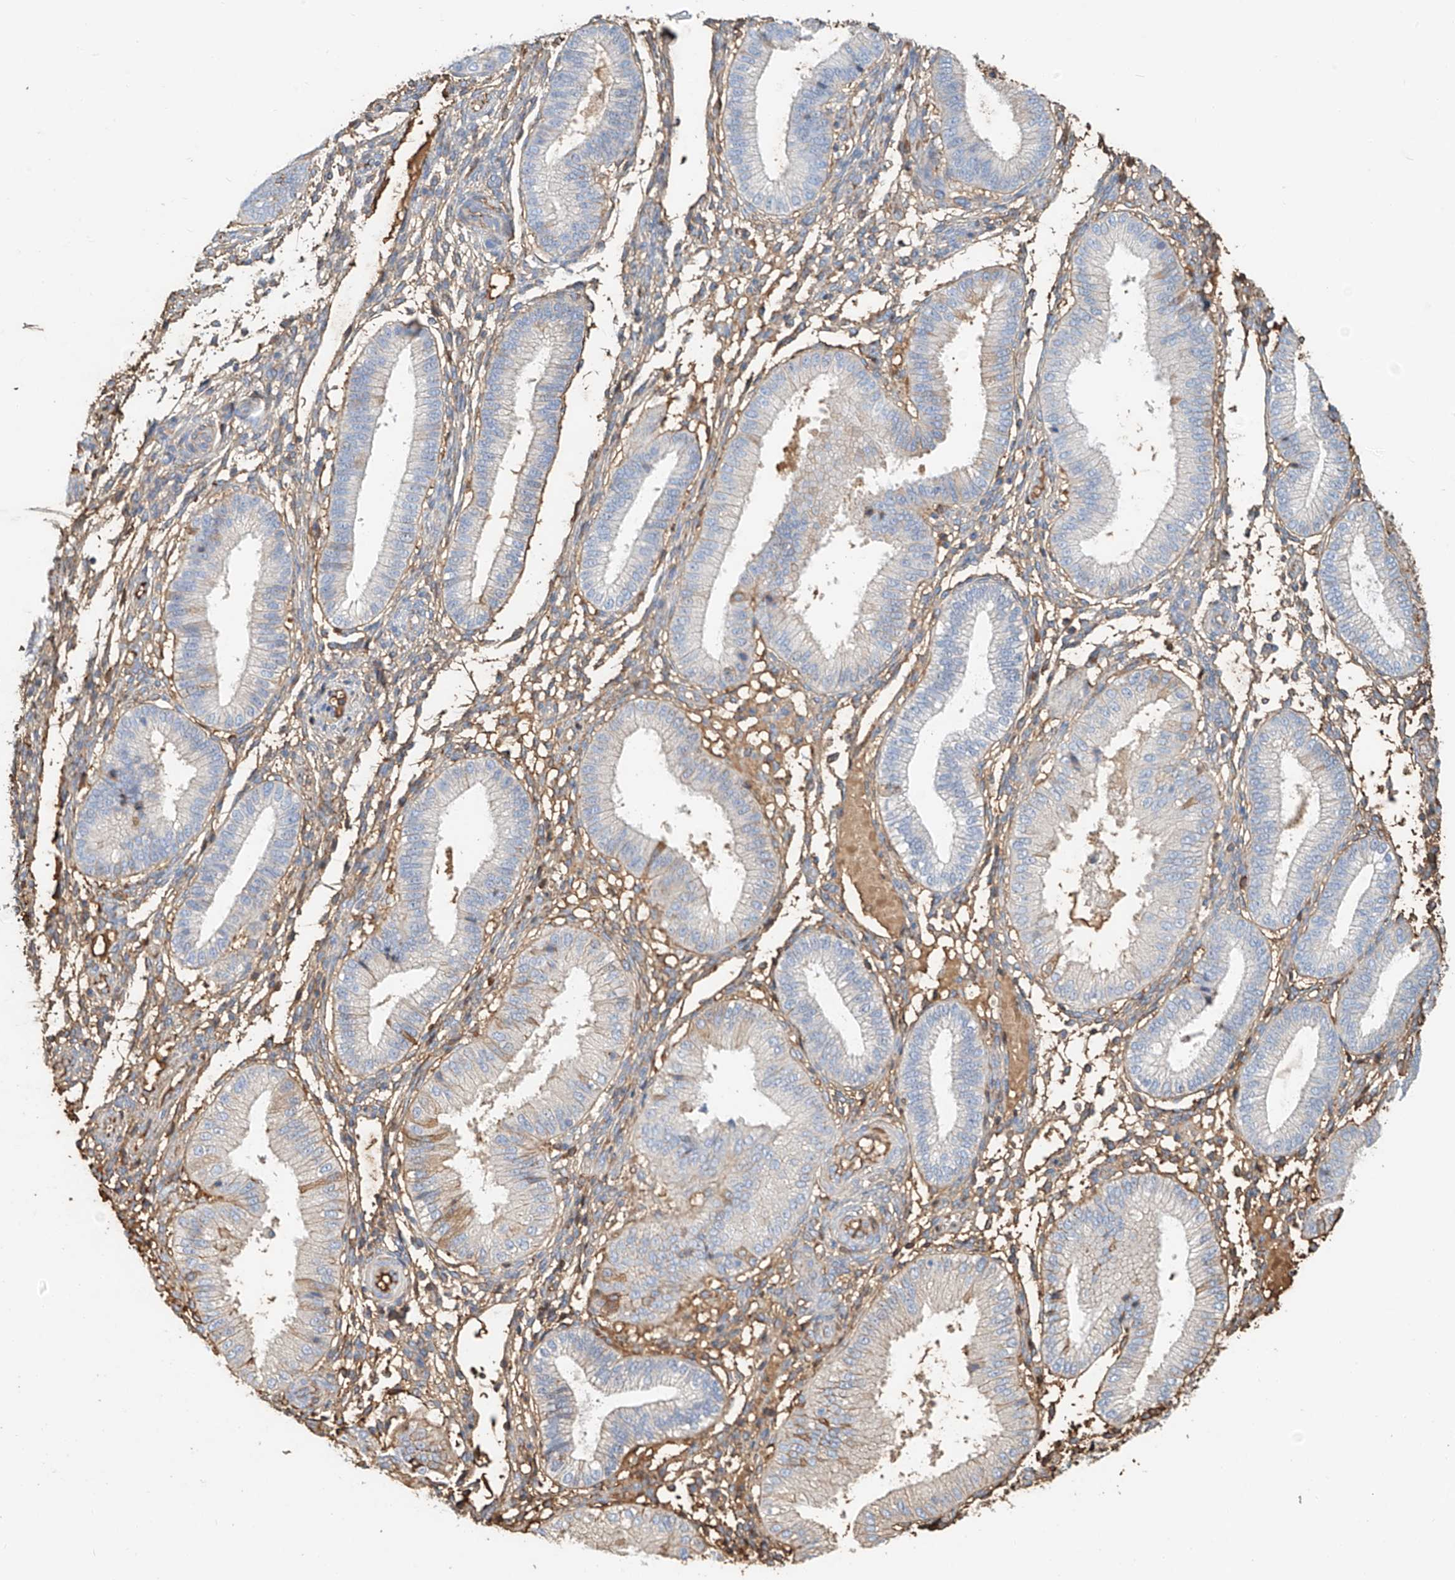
{"staining": {"intensity": "weak", "quantity": "25%-75%", "location": "cytoplasmic/membranous"}, "tissue": "endometrium", "cell_type": "Cells in endometrial stroma", "image_type": "normal", "snomed": [{"axis": "morphology", "description": "Normal tissue, NOS"}, {"axis": "topography", "description": "Endometrium"}], "caption": "This image demonstrates immunohistochemistry (IHC) staining of normal endometrium, with low weak cytoplasmic/membranous staining in about 25%-75% of cells in endometrial stroma.", "gene": "ZFP30", "patient": {"sex": "female", "age": 39}}